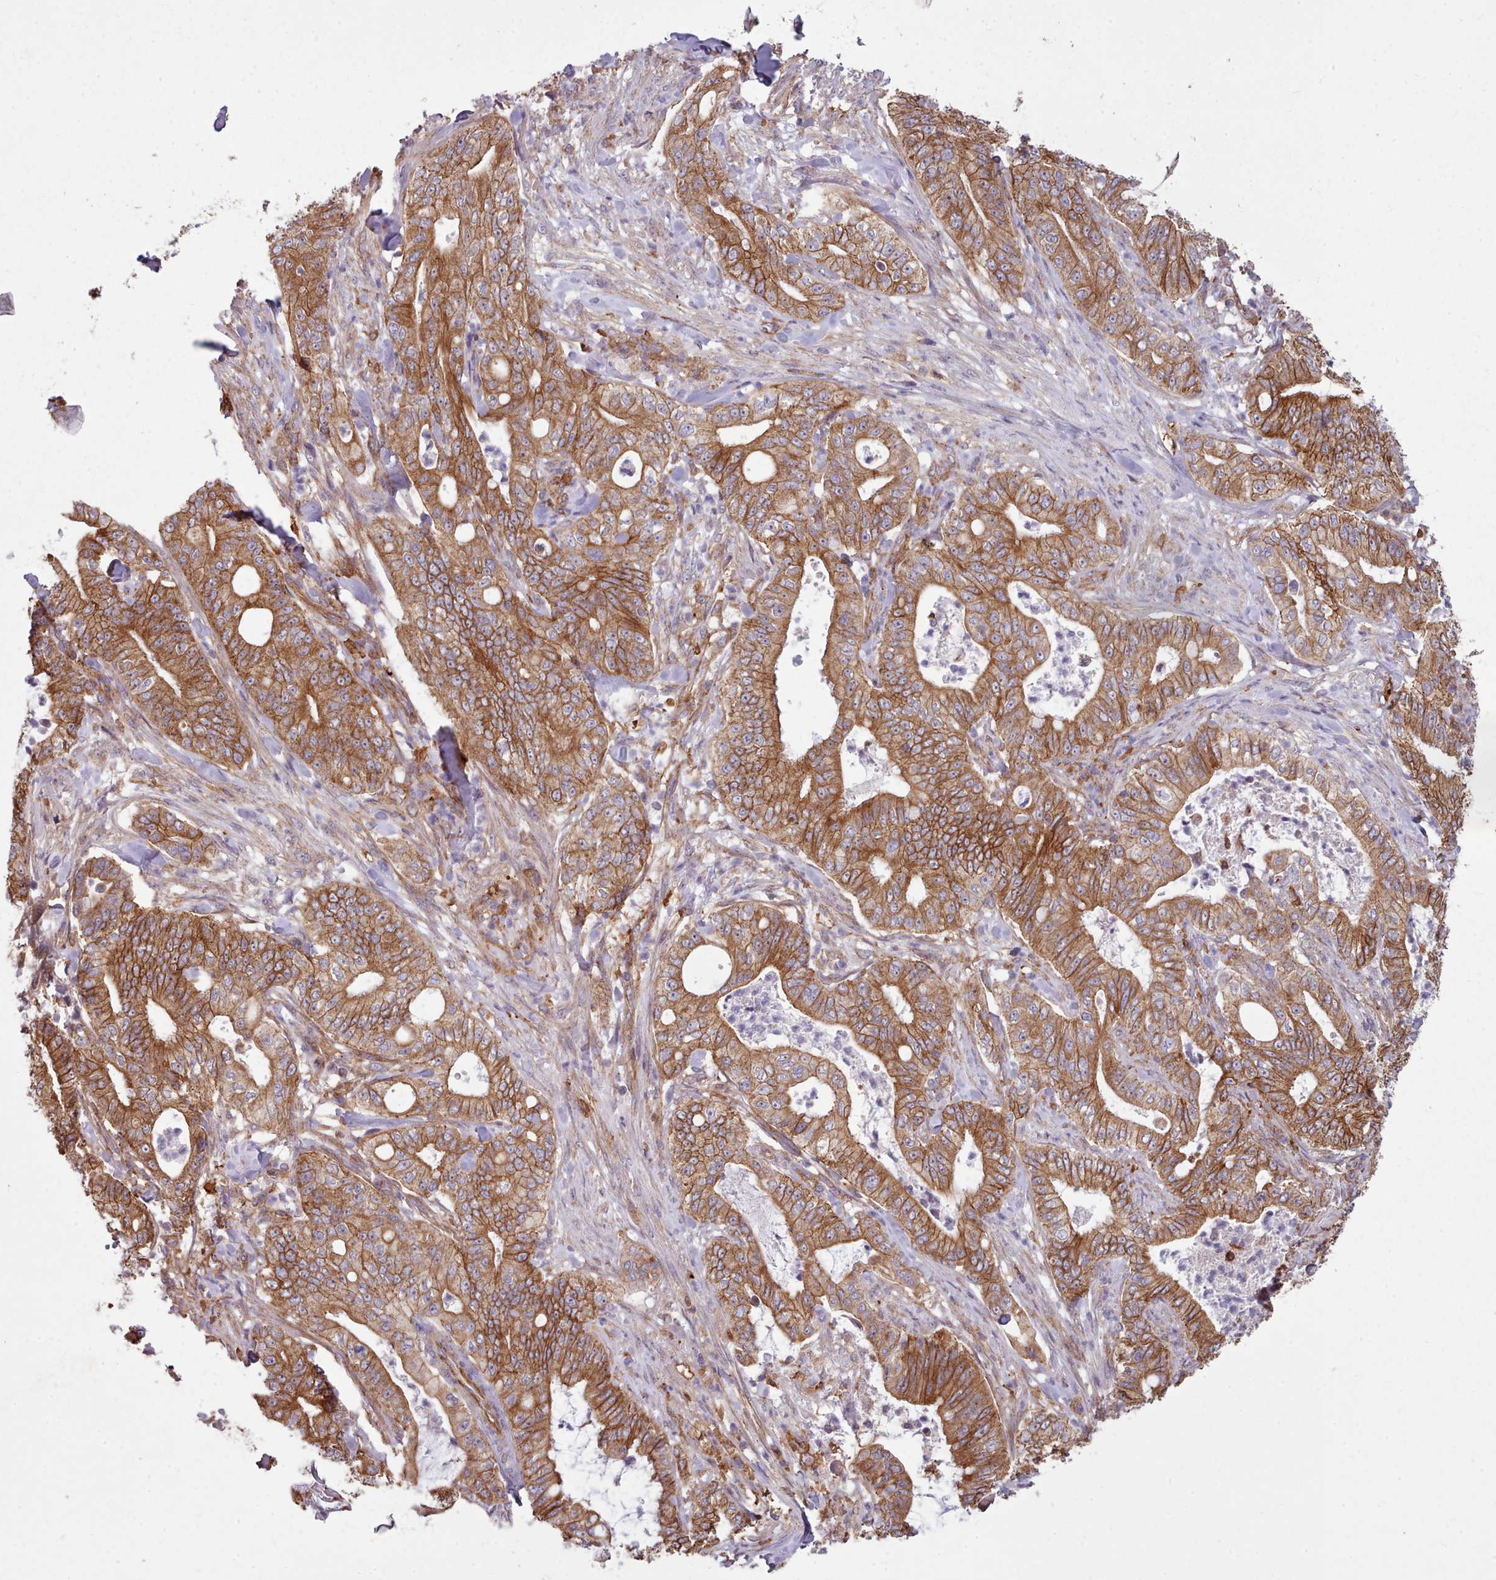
{"staining": {"intensity": "strong", "quantity": ">75%", "location": "cytoplasmic/membranous"}, "tissue": "pancreatic cancer", "cell_type": "Tumor cells", "image_type": "cancer", "snomed": [{"axis": "morphology", "description": "Adenocarcinoma, NOS"}, {"axis": "topography", "description": "Pancreas"}], "caption": "IHC staining of pancreatic cancer (adenocarcinoma), which displays high levels of strong cytoplasmic/membranous staining in approximately >75% of tumor cells indicating strong cytoplasmic/membranous protein positivity. The staining was performed using DAB (brown) for protein detection and nuclei were counterstained in hematoxylin (blue).", "gene": "MRPL46", "patient": {"sex": "male", "age": 71}}